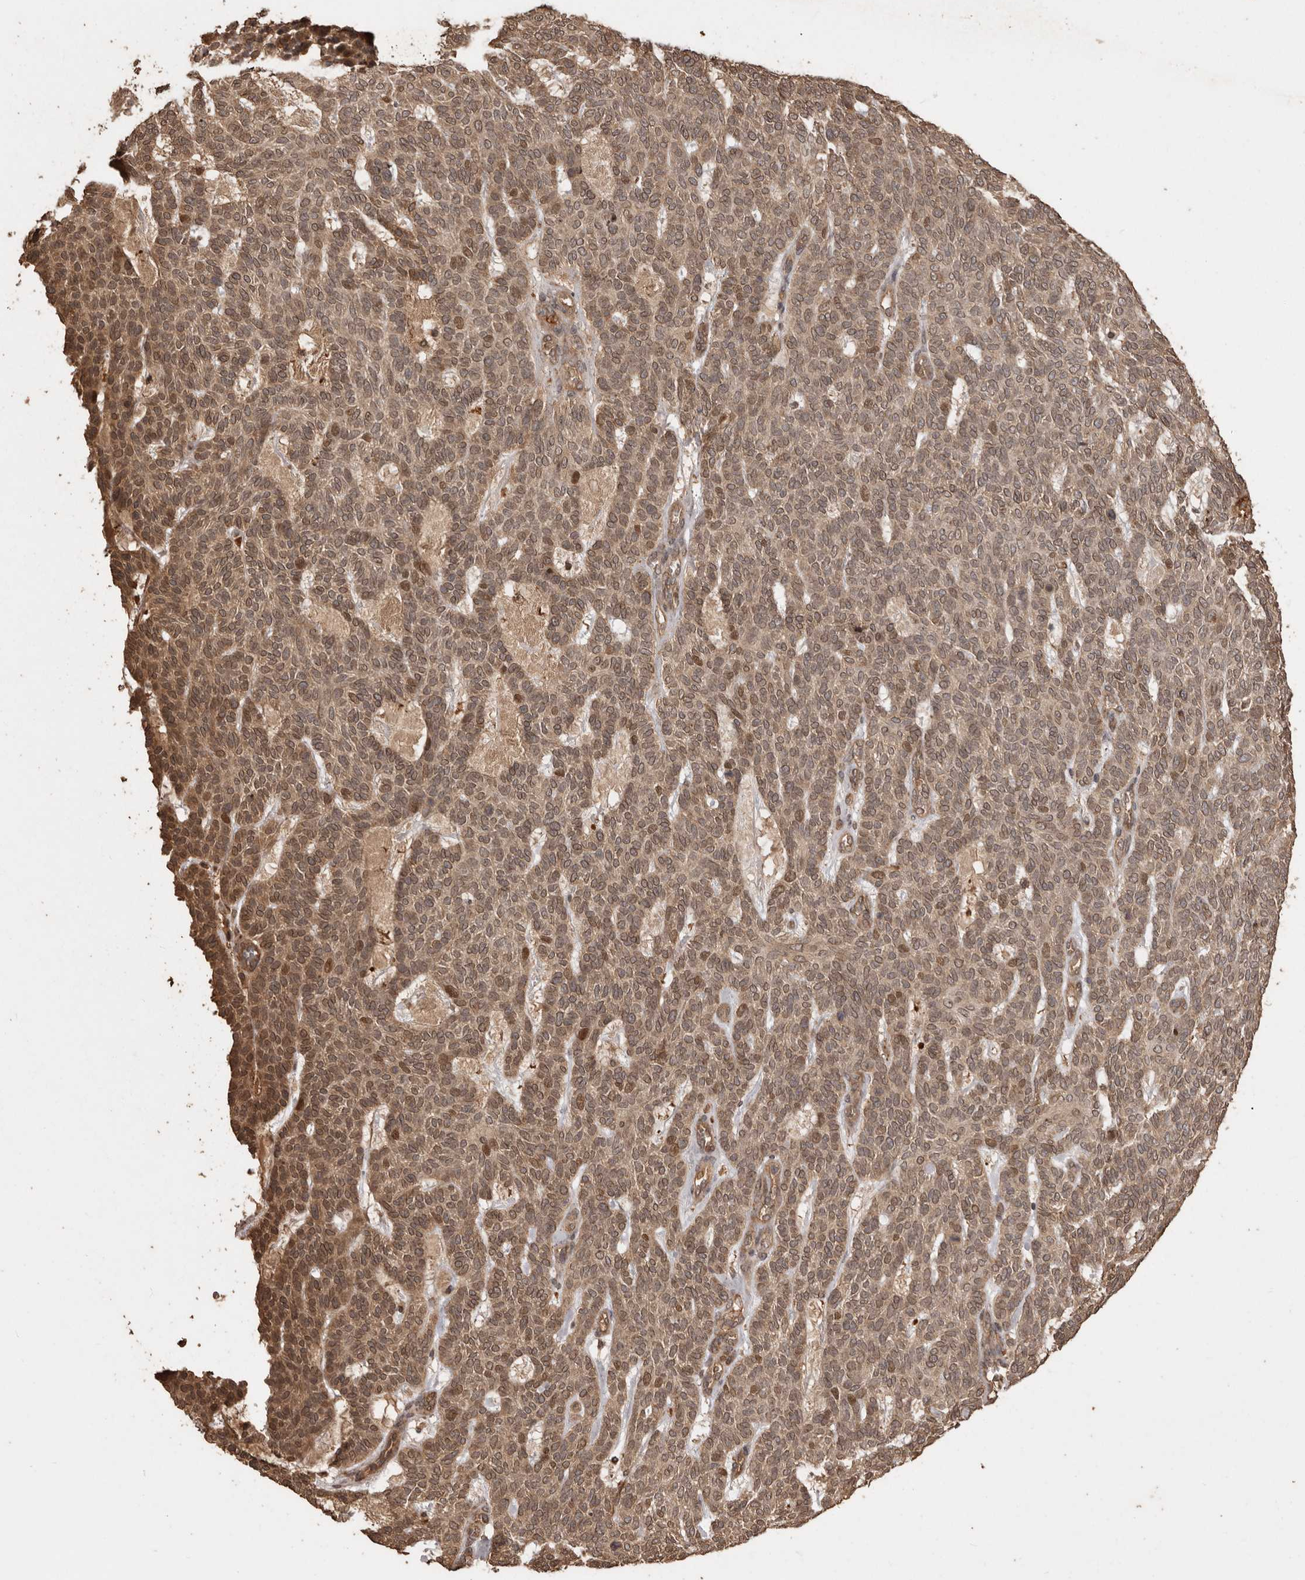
{"staining": {"intensity": "moderate", "quantity": ">75%", "location": "cytoplasmic/membranous,nuclear"}, "tissue": "skin cancer", "cell_type": "Tumor cells", "image_type": "cancer", "snomed": [{"axis": "morphology", "description": "Squamous cell carcinoma, NOS"}, {"axis": "topography", "description": "Skin"}], "caption": "A medium amount of moderate cytoplasmic/membranous and nuclear staining is identified in approximately >75% of tumor cells in skin squamous cell carcinoma tissue.", "gene": "NUP43", "patient": {"sex": "female", "age": 90}}